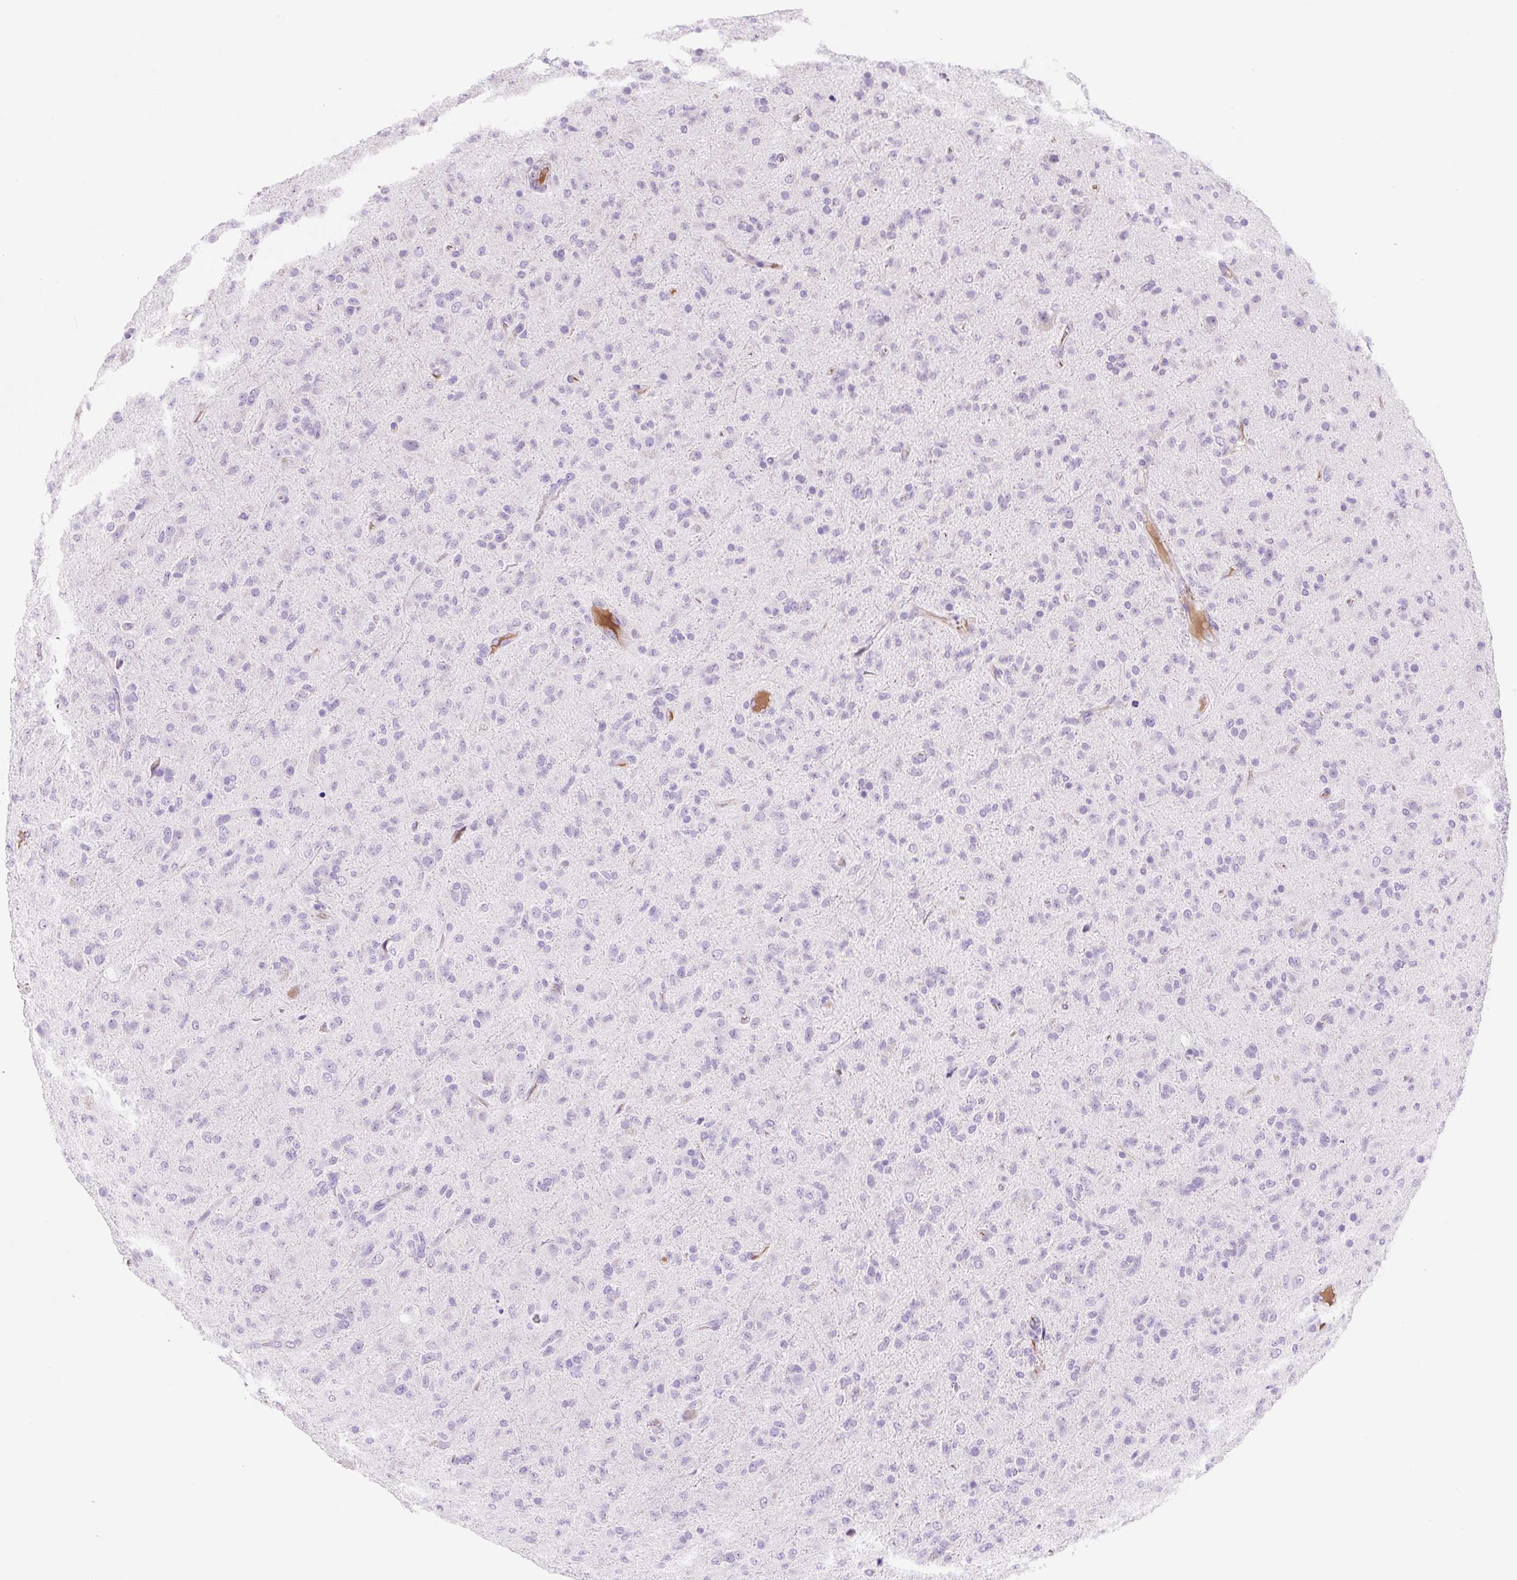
{"staining": {"intensity": "negative", "quantity": "none", "location": "none"}, "tissue": "glioma", "cell_type": "Tumor cells", "image_type": "cancer", "snomed": [{"axis": "morphology", "description": "Glioma, malignant, Low grade"}, {"axis": "topography", "description": "Brain"}], "caption": "This is a photomicrograph of immunohistochemistry (IHC) staining of glioma, which shows no positivity in tumor cells. (DAB (3,3'-diaminobenzidine) immunohistochemistry, high magnification).", "gene": "ZNF121", "patient": {"sex": "male", "age": 65}}